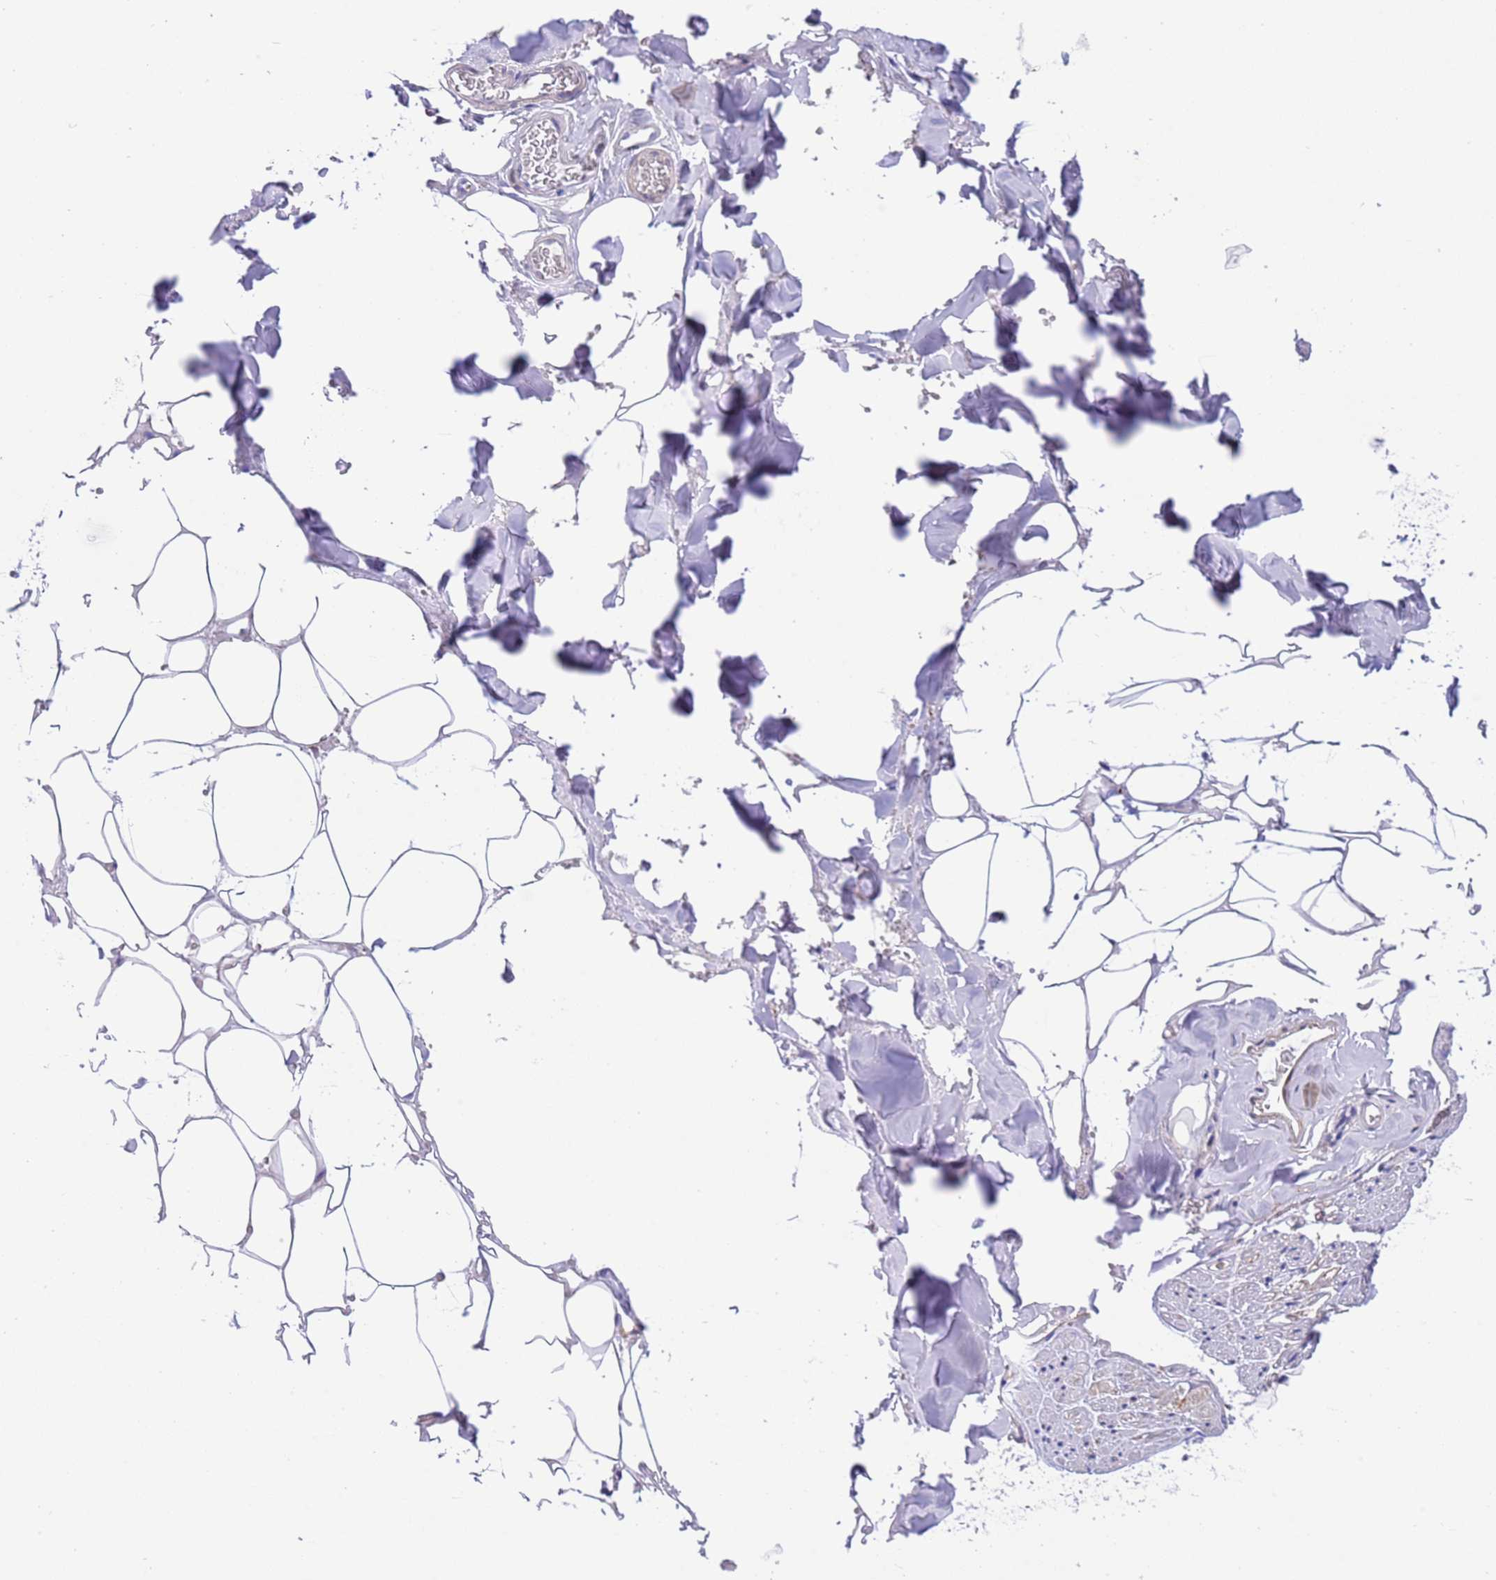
{"staining": {"intensity": "moderate", "quantity": "<25%", "location": "cytoplasmic/membranous"}, "tissue": "adipose tissue", "cell_type": "Adipocytes", "image_type": "normal", "snomed": [{"axis": "morphology", "description": "Normal tissue, NOS"}, {"axis": "topography", "description": "Salivary gland"}, {"axis": "topography", "description": "Peripheral nerve tissue"}], "caption": "Immunohistochemistry histopathology image of normal adipose tissue stained for a protein (brown), which demonstrates low levels of moderate cytoplasmic/membranous staining in approximately <25% of adipocytes.", "gene": "C6orf47", "patient": {"sex": "male", "age": 38}}